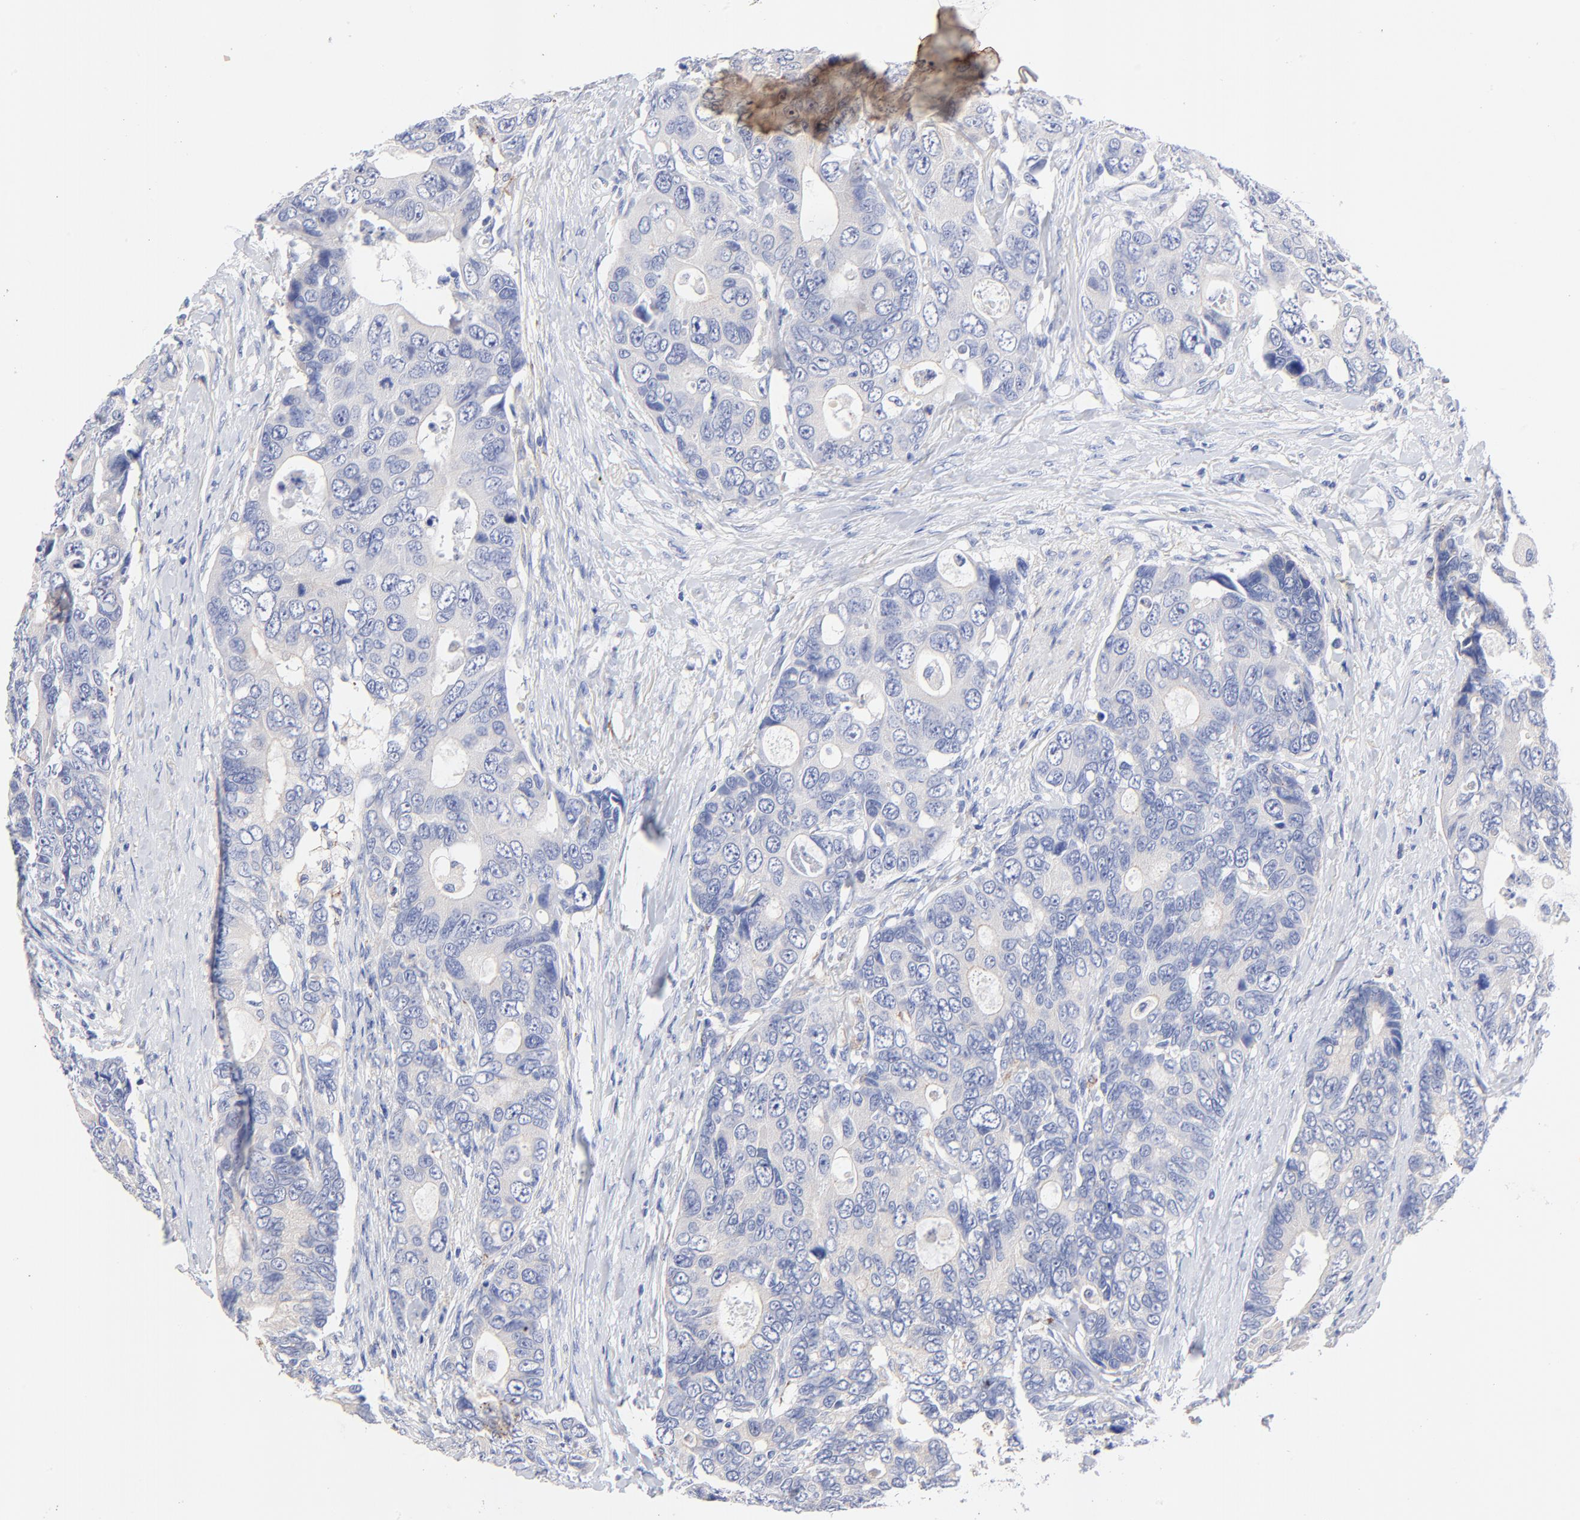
{"staining": {"intensity": "negative", "quantity": "none", "location": "none"}, "tissue": "colorectal cancer", "cell_type": "Tumor cells", "image_type": "cancer", "snomed": [{"axis": "morphology", "description": "Adenocarcinoma, NOS"}, {"axis": "topography", "description": "Rectum"}], "caption": "Tumor cells are negative for brown protein staining in colorectal cancer.", "gene": "FBXO10", "patient": {"sex": "female", "age": 67}}